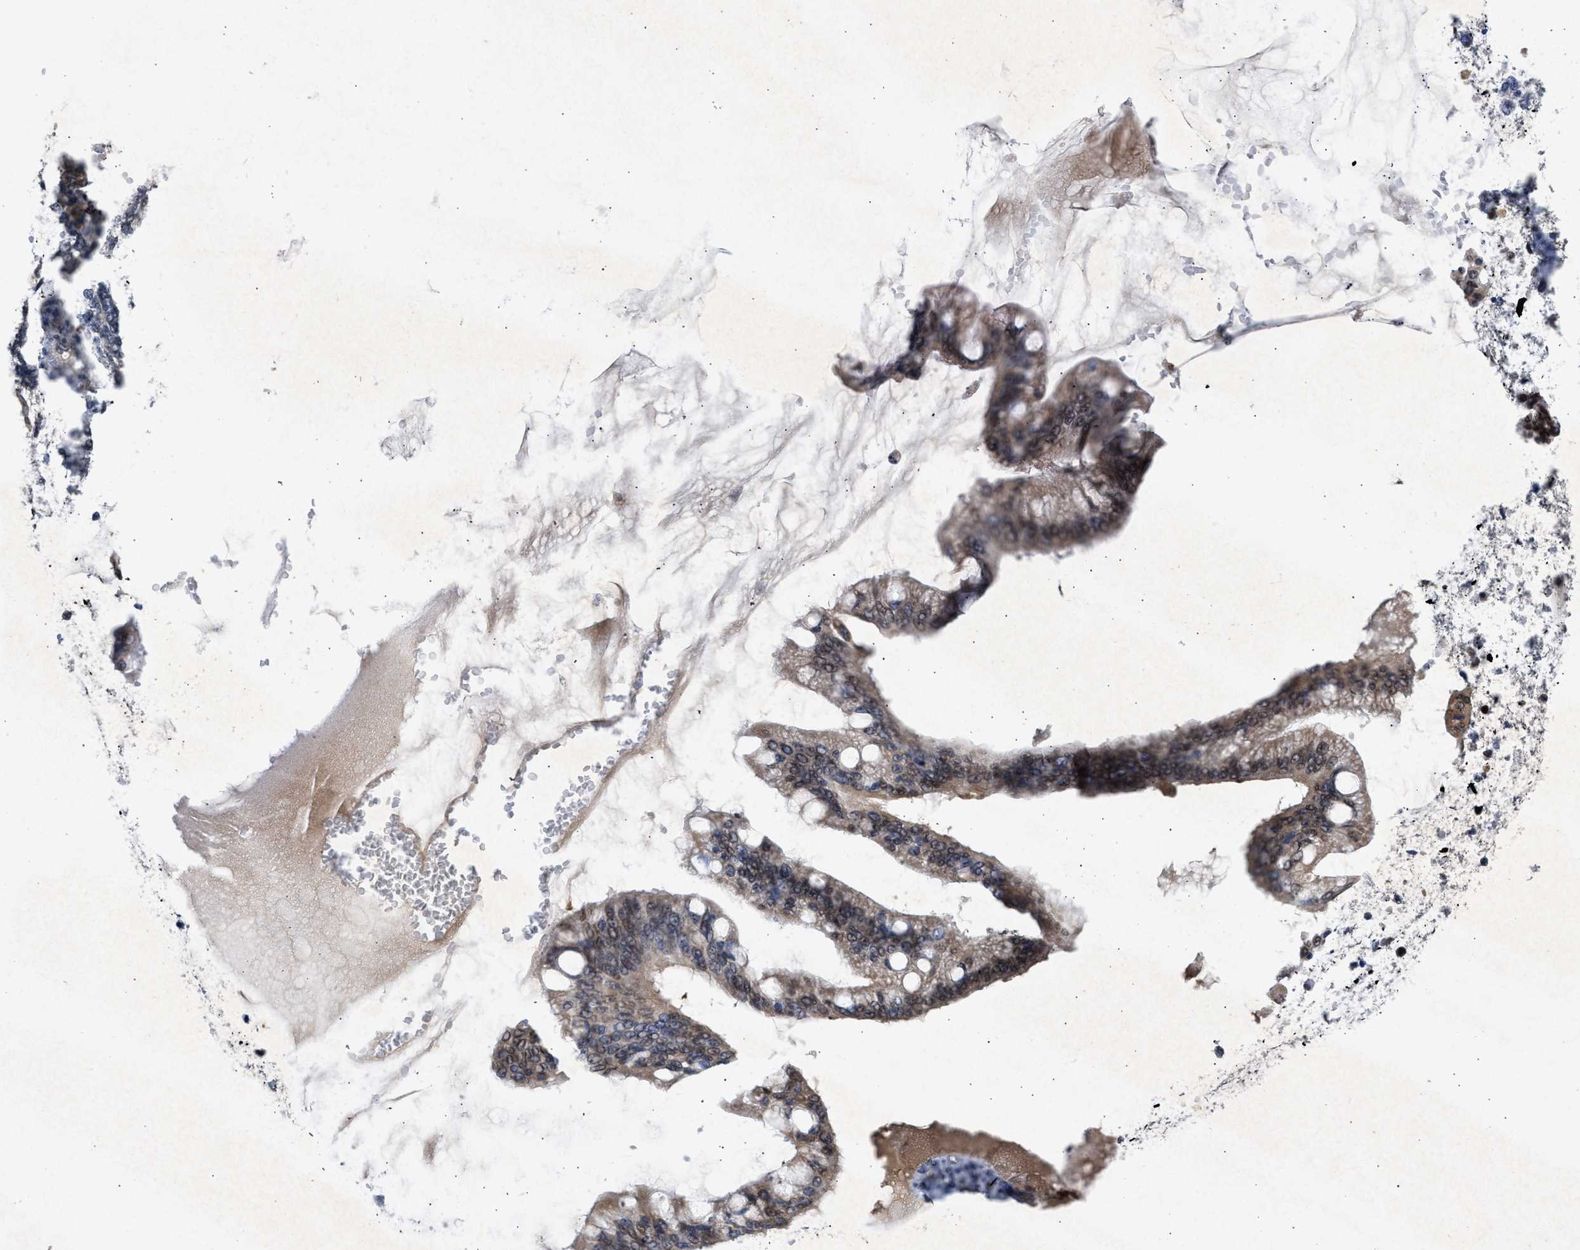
{"staining": {"intensity": "weak", "quantity": "25%-75%", "location": "cytoplasmic/membranous,nuclear"}, "tissue": "ovarian cancer", "cell_type": "Tumor cells", "image_type": "cancer", "snomed": [{"axis": "morphology", "description": "Cystadenocarcinoma, mucinous, NOS"}, {"axis": "topography", "description": "Ovary"}], "caption": "Weak cytoplasmic/membranous and nuclear staining for a protein is appreciated in approximately 25%-75% of tumor cells of mucinous cystadenocarcinoma (ovarian) using immunohistochemistry (IHC).", "gene": "NUP35", "patient": {"sex": "female", "age": 73}}